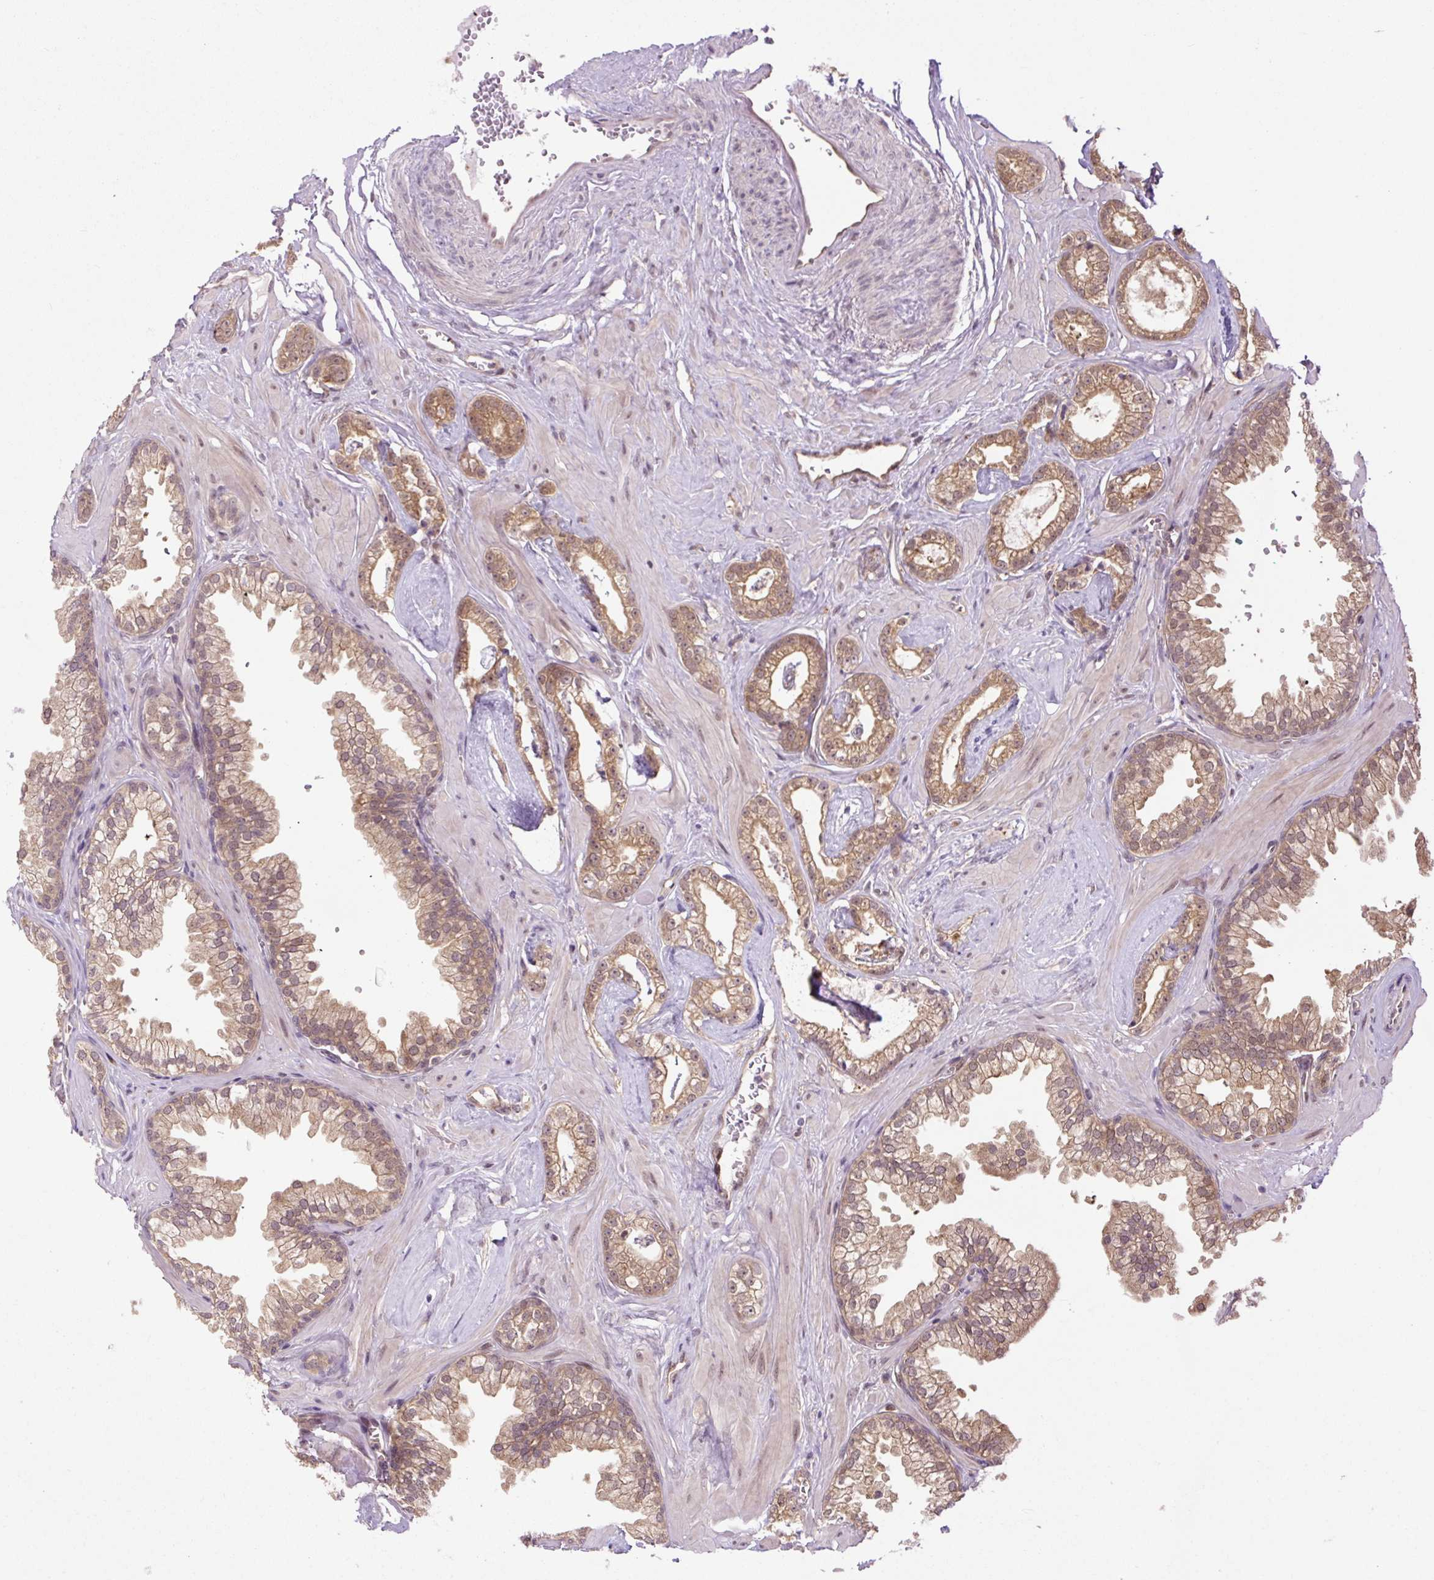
{"staining": {"intensity": "moderate", "quantity": ">75%", "location": "cytoplasmic/membranous"}, "tissue": "prostate cancer", "cell_type": "Tumor cells", "image_type": "cancer", "snomed": [{"axis": "morphology", "description": "Adenocarcinoma, Low grade"}, {"axis": "topography", "description": "Prostate"}], "caption": "Brown immunohistochemical staining in human prostate low-grade adenocarcinoma reveals moderate cytoplasmic/membranous positivity in about >75% of tumor cells.", "gene": "TPT1", "patient": {"sex": "male", "age": 60}}